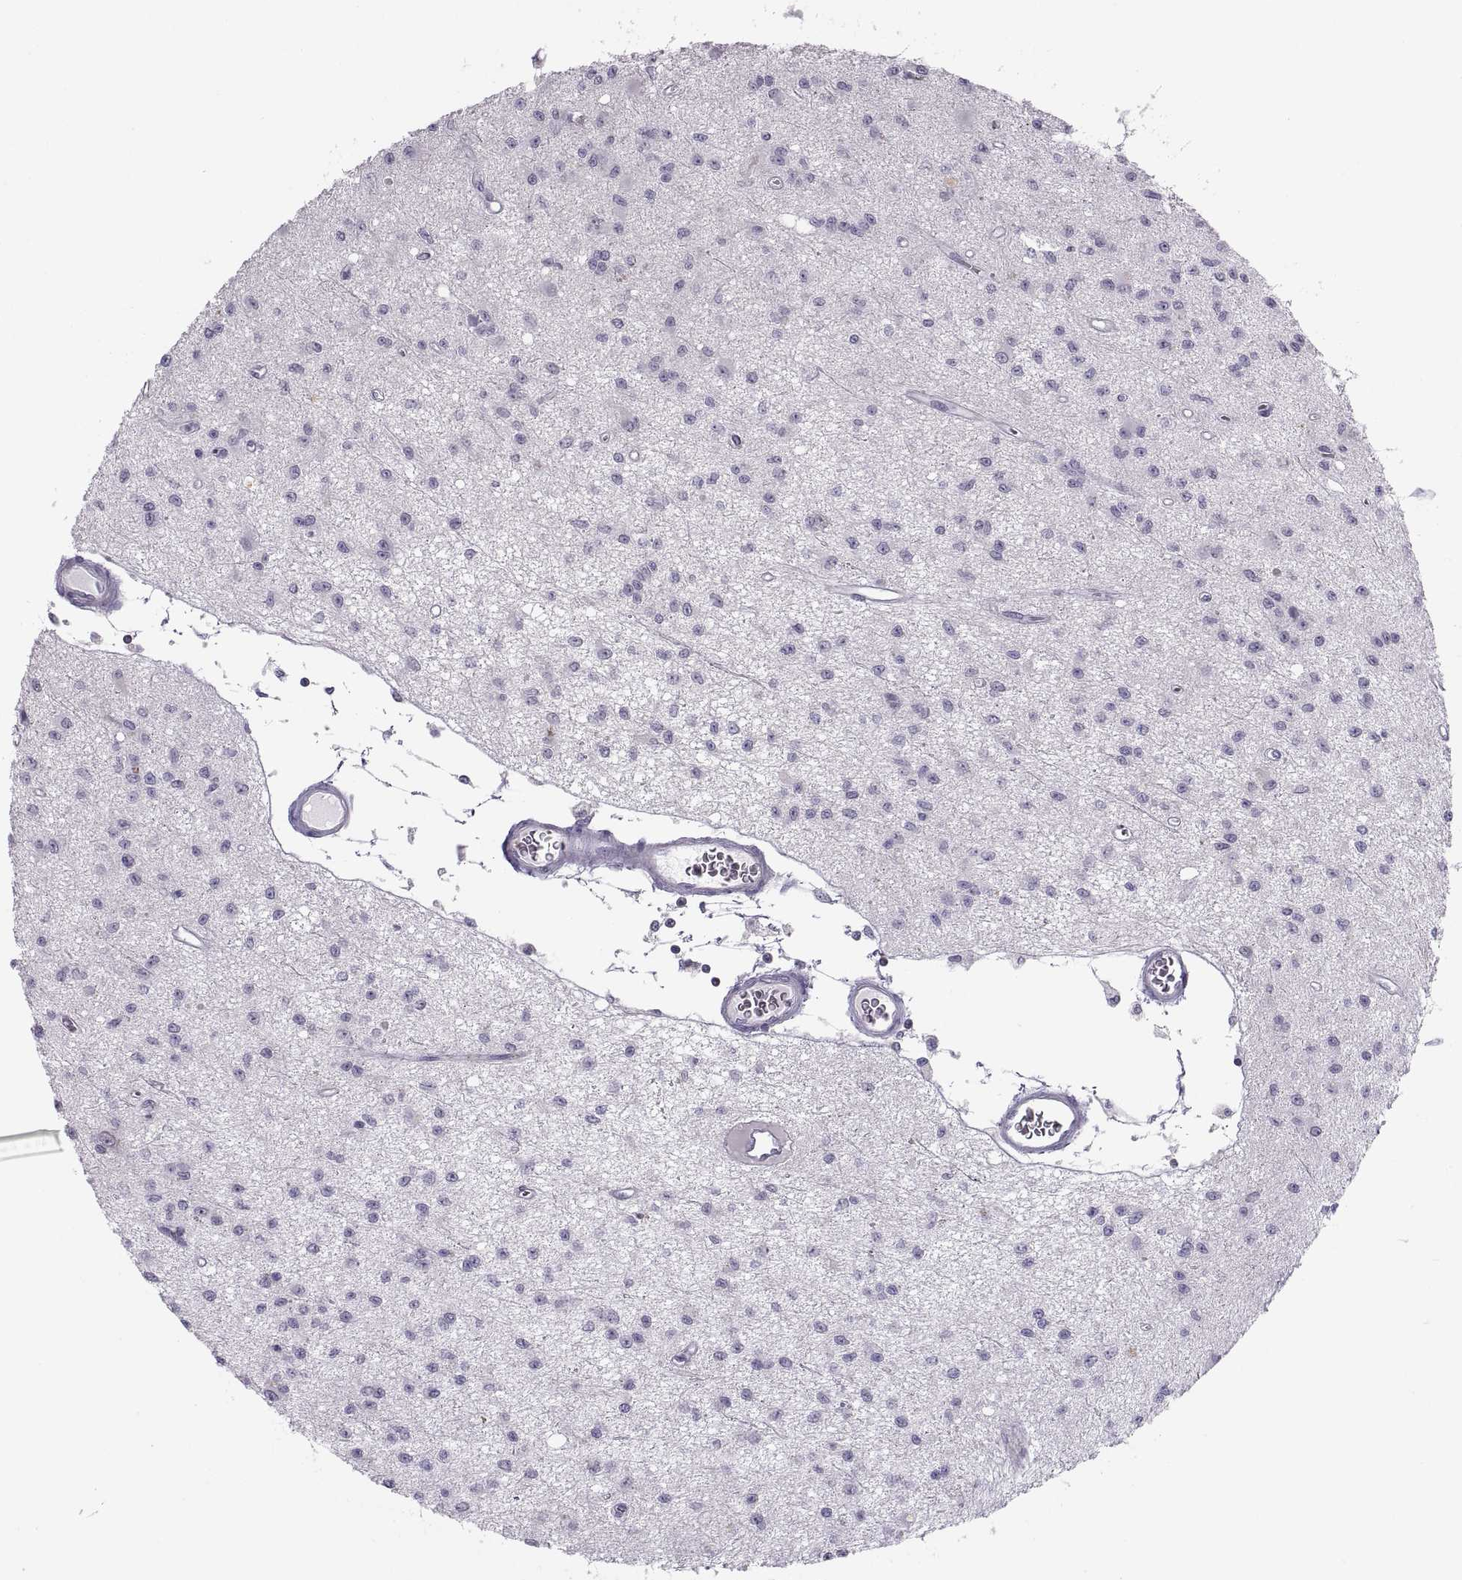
{"staining": {"intensity": "negative", "quantity": "none", "location": "none"}, "tissue": "glioma", "cell_type": "Tumor cells", "image_type": "cancer", "snomed": [{"axis": "morphology", "description": "Glioma, malignant, Low grade"}, {"axis": "topography", "description": "Brain"}], "caption": "This is an IHC image of human glioma. There is no staining in tumor cells.", "gene": "TTC21A", "patient": {"sex": "female", "age": 45}}